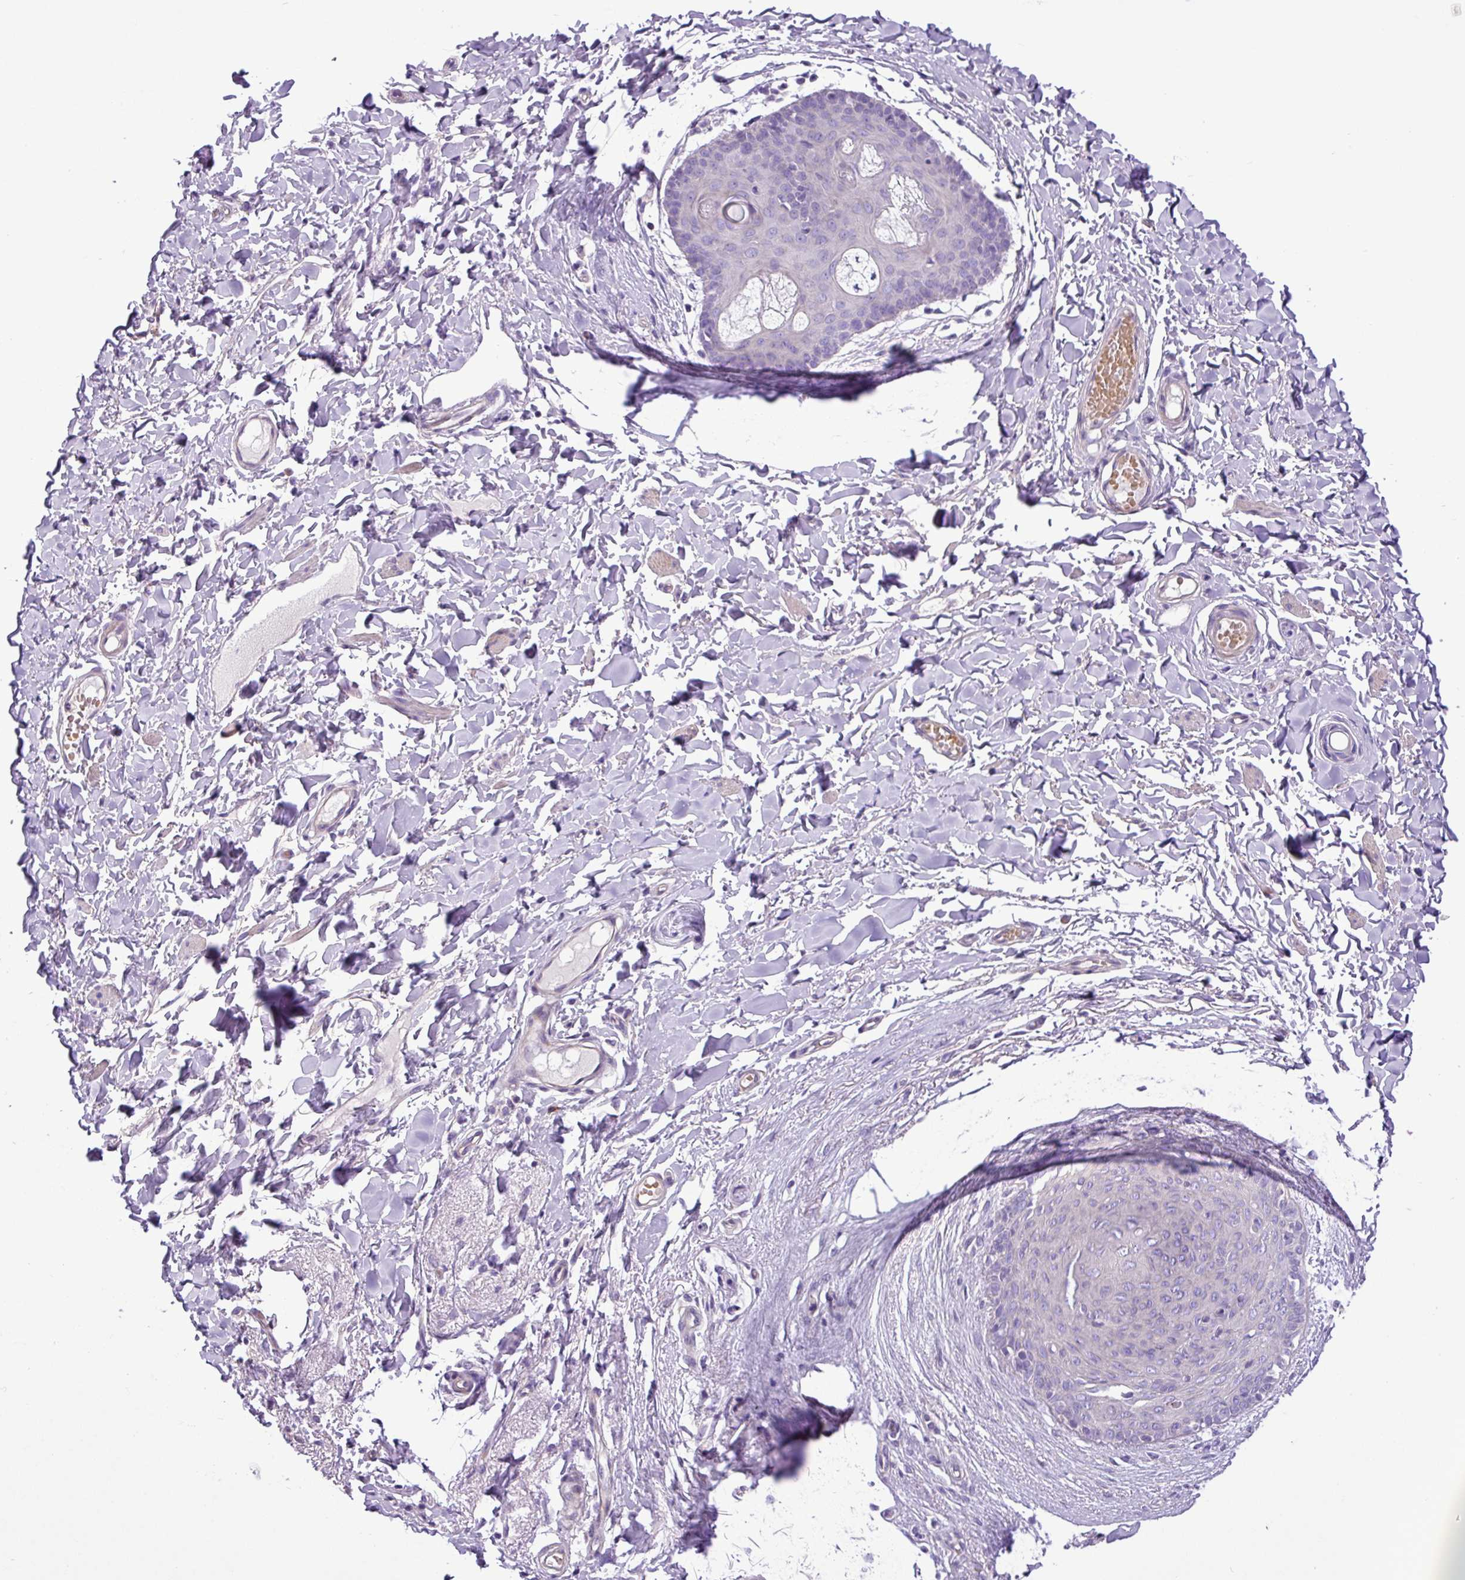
{"staining": {"intensity": "negative", "quantity": "none", "location": "none"}, "tissue": "skin", "cell_type": "Epidermal cells", "image_type": "normal", "snomed": [{"axis": "morphology", "description": "Normal tissue, NOS"}, {"axis": "topography", "description": "Vulva"}], "caption": "IHC of unremarkable human skin exhibits no staining in epidermal cells. The staining was performed using DAB (3,3'-diaminobenzidine) to visualize the protein expression in brown, while the nuclei were stained in blue with hematoxylin (Magnification: 20x).", "gene": "C11orf91", "patient": {"sex": "female", "age": 66}}